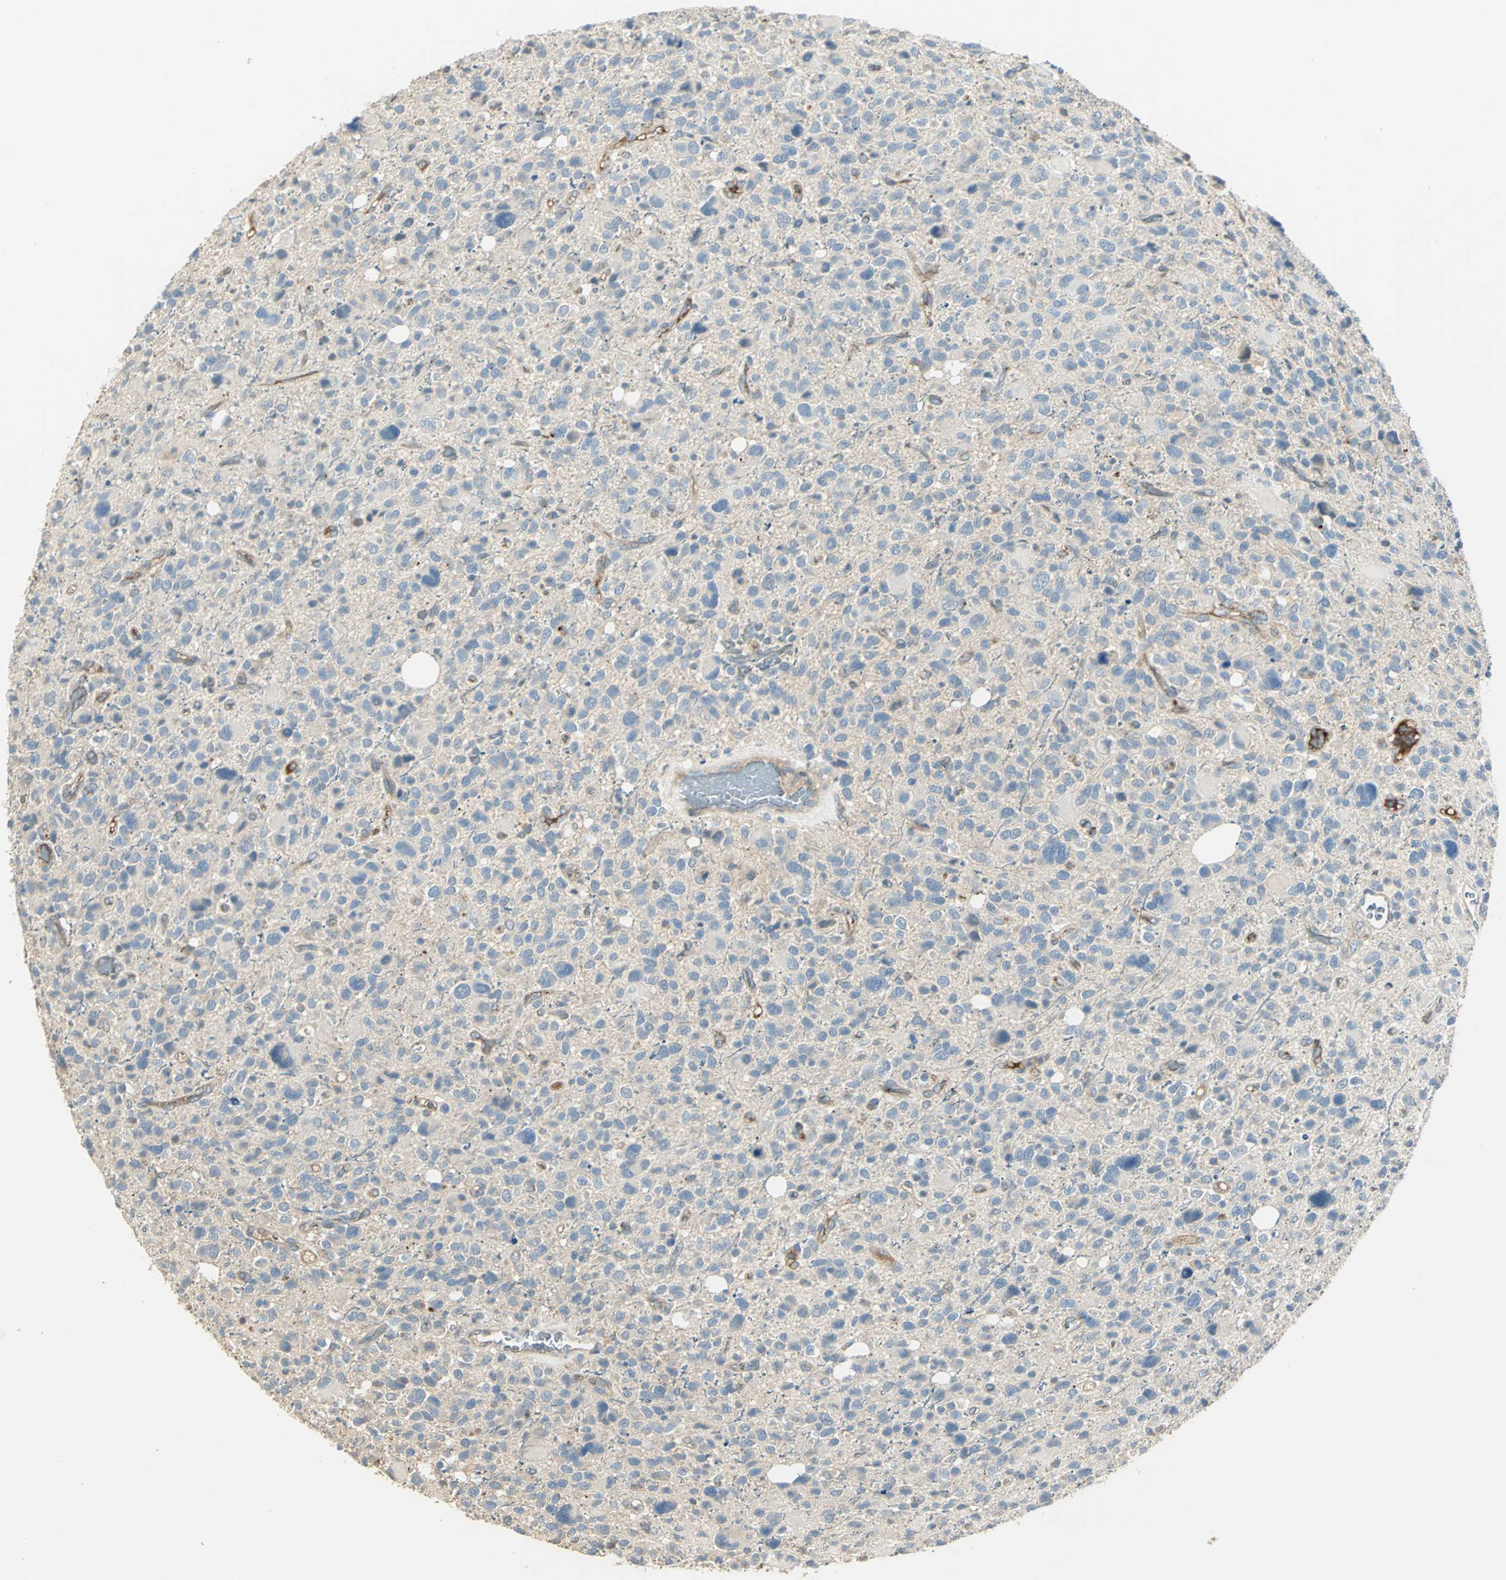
{"staining": {"intensity": "negative", "quantity": "none", "location": "none"}, "tissue": "glioma", "cell_type": "Tumor cells", "image_type": "cancer", "snomed": [{"axis": "morphology", "description": "Glioma, malignant, High grade"}, {"axis": "topography", "description": "Brain"}], "caption": "This is a image of immunohistochemistry (IHC) staining of high-grade glioma (malignant), which shows no expression in tumor cells.", "gene": "PROC", "patient": {"sex": "male", "age": 48}}